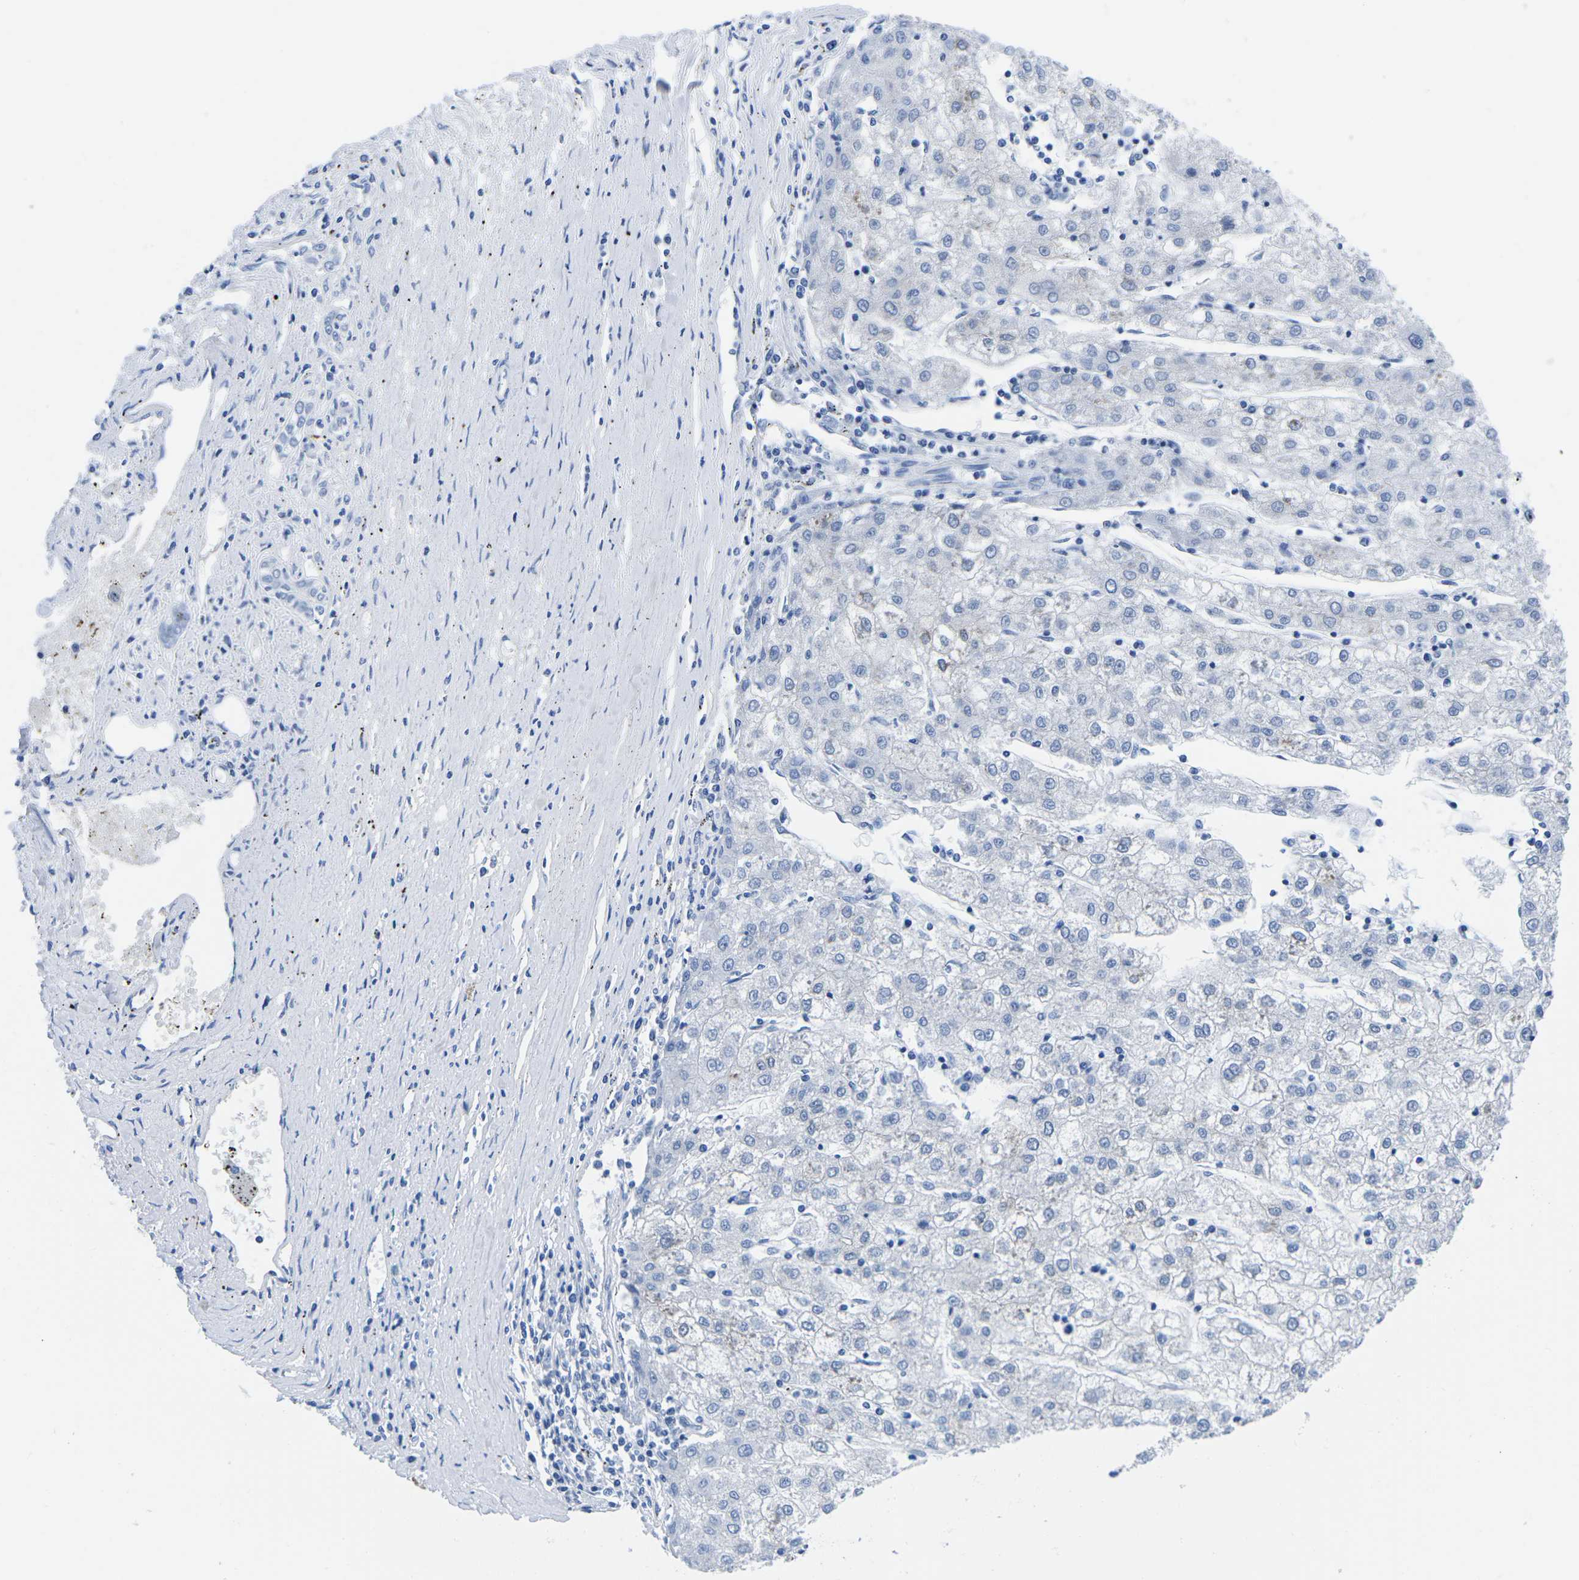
{"staining": {"intensity": "negative", "quantity": "none", "location": "none"}, "tissue": "liver cancer", "cell_type": "Tumor cells", "image_type": "cancer", "snomed": [{"axis": "morphology", "description": "Carcinoma, Hepatocellular, NOS"}, {"axis": "topography", "description": "Liver"}], "caption": "This is an IHC micrograph of liver cancer (hepatocellular carcinoma). There is no staining in tumor cells.", "gene": "CYP1A2", "patient": {"sex": "male", "age": 72}}